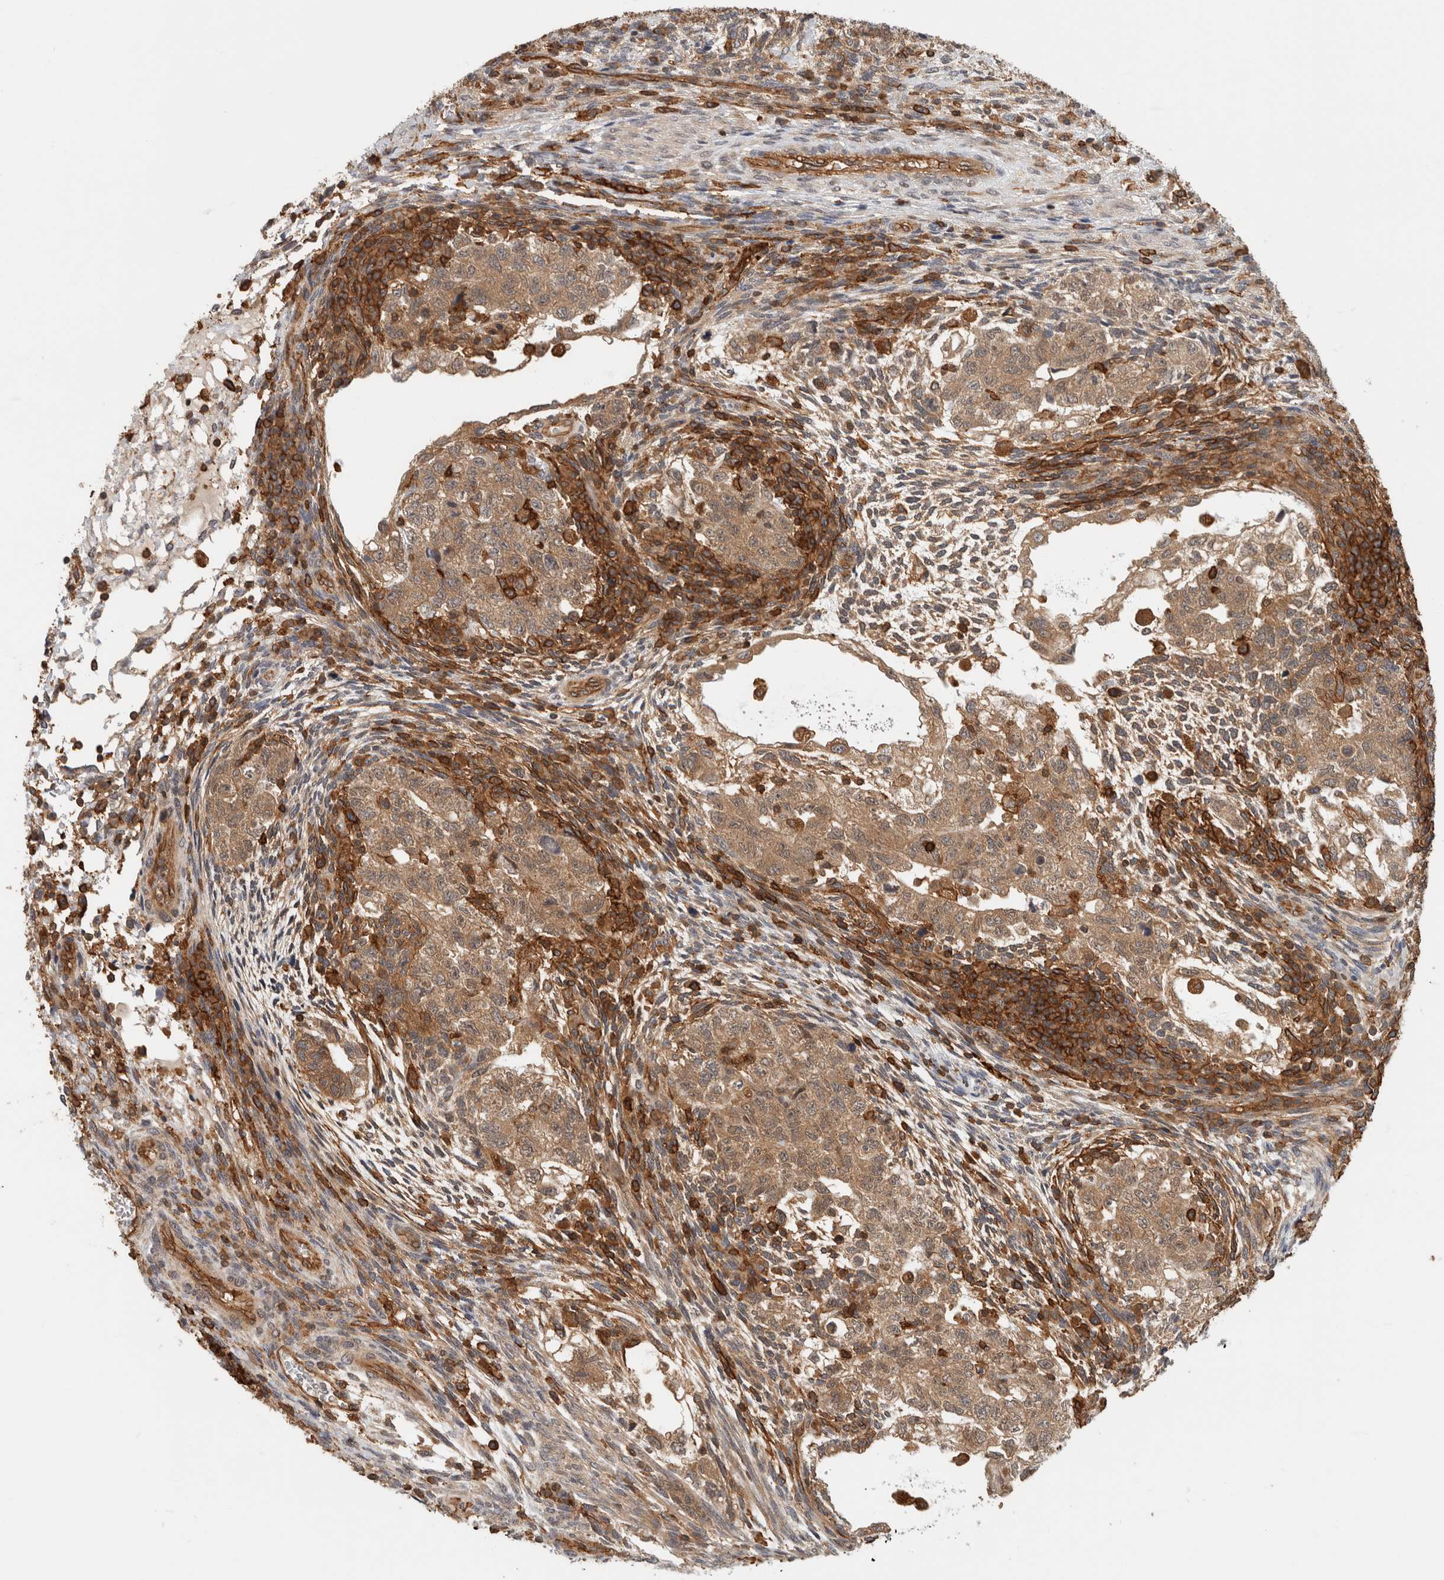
{"staining": {"intensity": "weak", "quantity": ">75%", "location": "cytoplasmic/membranous"}, "tissue": "testis cancer", "cell_type": "Tumor cells", "image_type": "cancer", "snomed": [{"axis": "morphology", "description": "Normal tissue, NOS"}, {"axis": "morphology", "description": "Carcinoma, Embryonal, NOS"}, {"axis": "topography", "description": "Testis"}], "caption": "Immunohistochemical staining of human testis cancer (embryonal carcinoma) exhibits low levels of weak cytoplasmic/membranous protein staining in about >75% of tumor cells.", "gene": "PFDN4", "patient": {"sex": "male", "age": 36}}